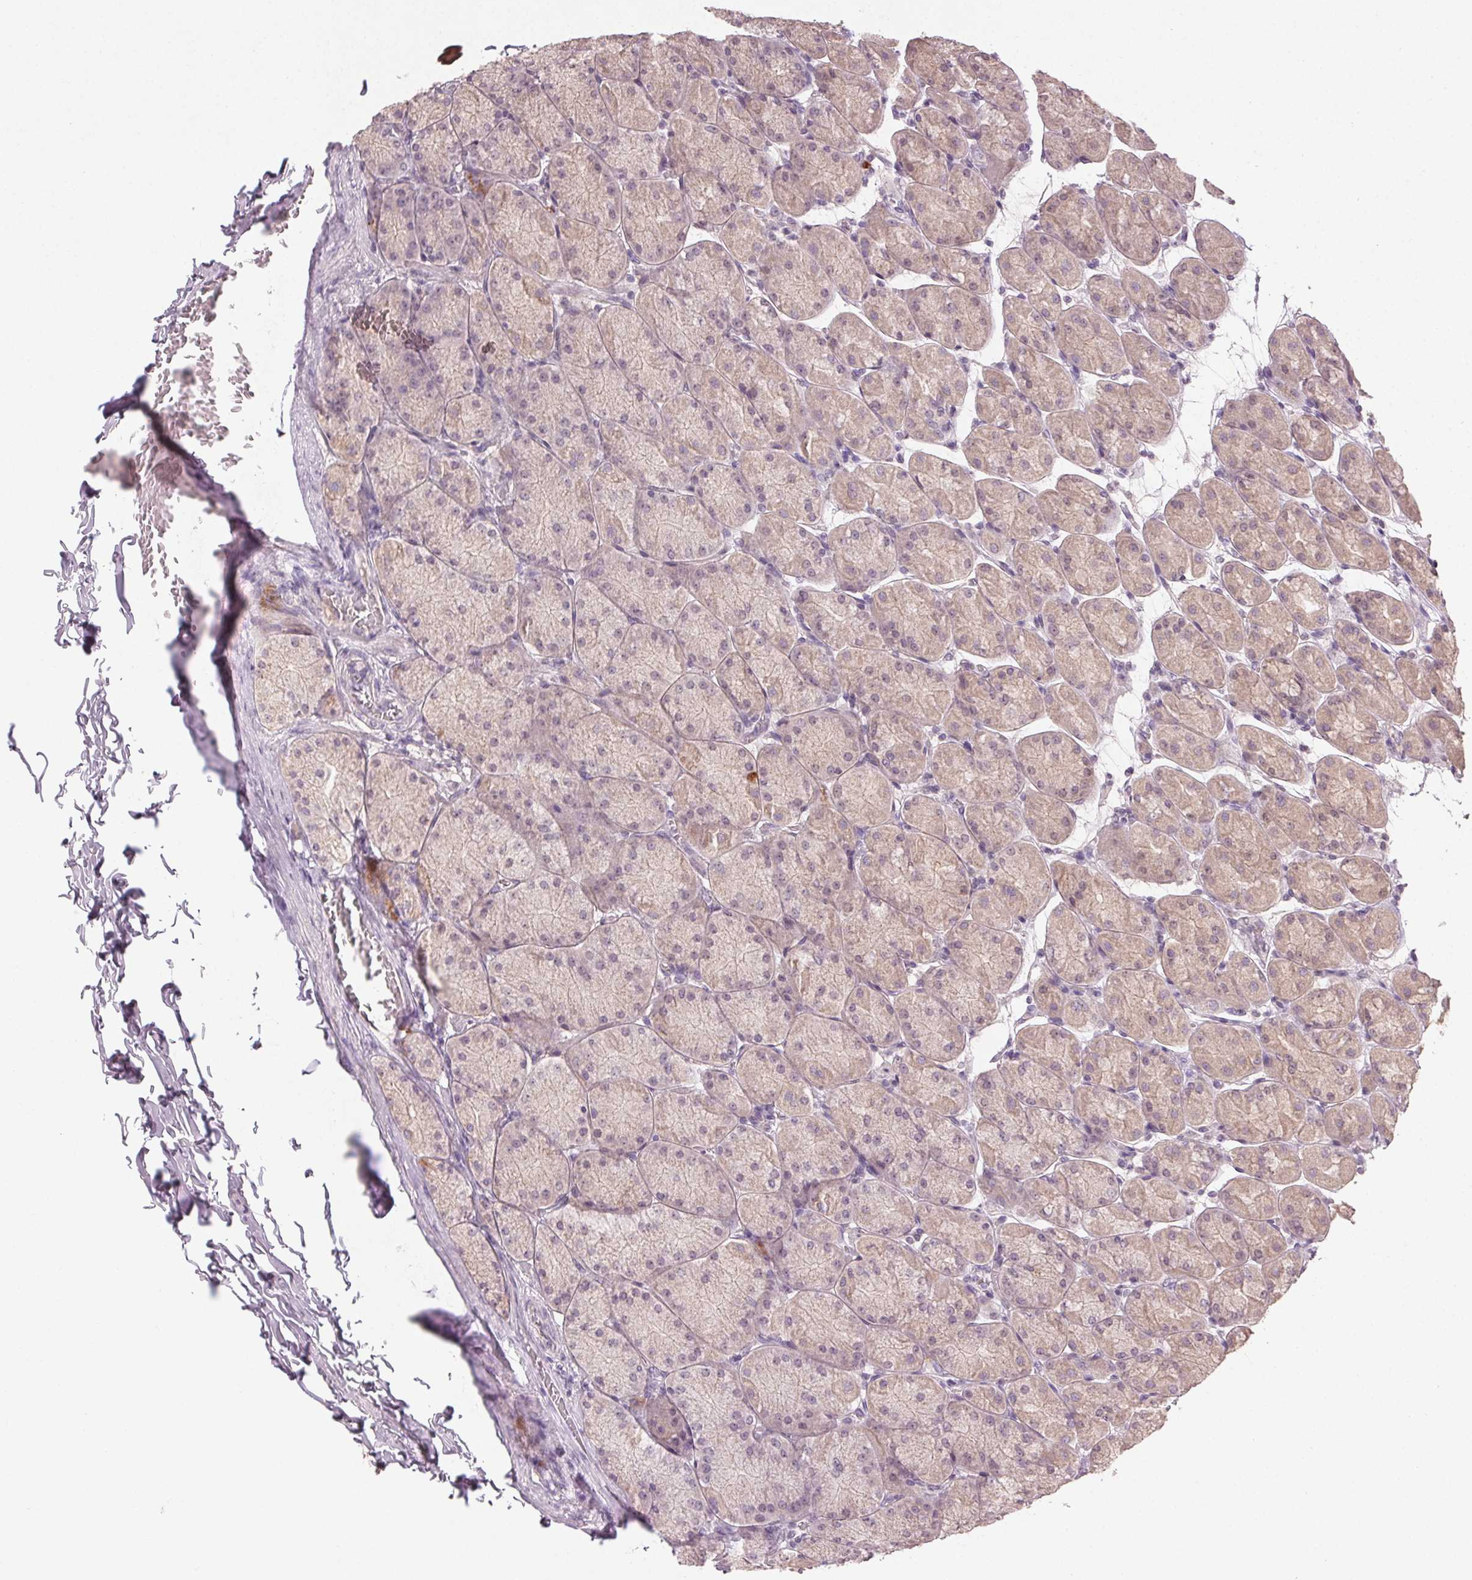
{"staining": {"intensity": "weak", "quantity": "<25%", "location": "cytoplasmic/membranous"}, "tissue": "stomach", "cell_type": "Glandular cells", "image_type": "normal", "snomed": [{"axis": "morphology", "description": "Normal tissue, NOS"}, {"axis": "topography", "description": "Stomach, upper"}], "caption": "Stomach was stained to show a protein in brown. There is no significant expression in glandular cells. (DAB IHC visualized using brightfield microscopy, high magnification).", "gene": "ENSG00000255641", "patient": {"sex": "female", "age": 56}}